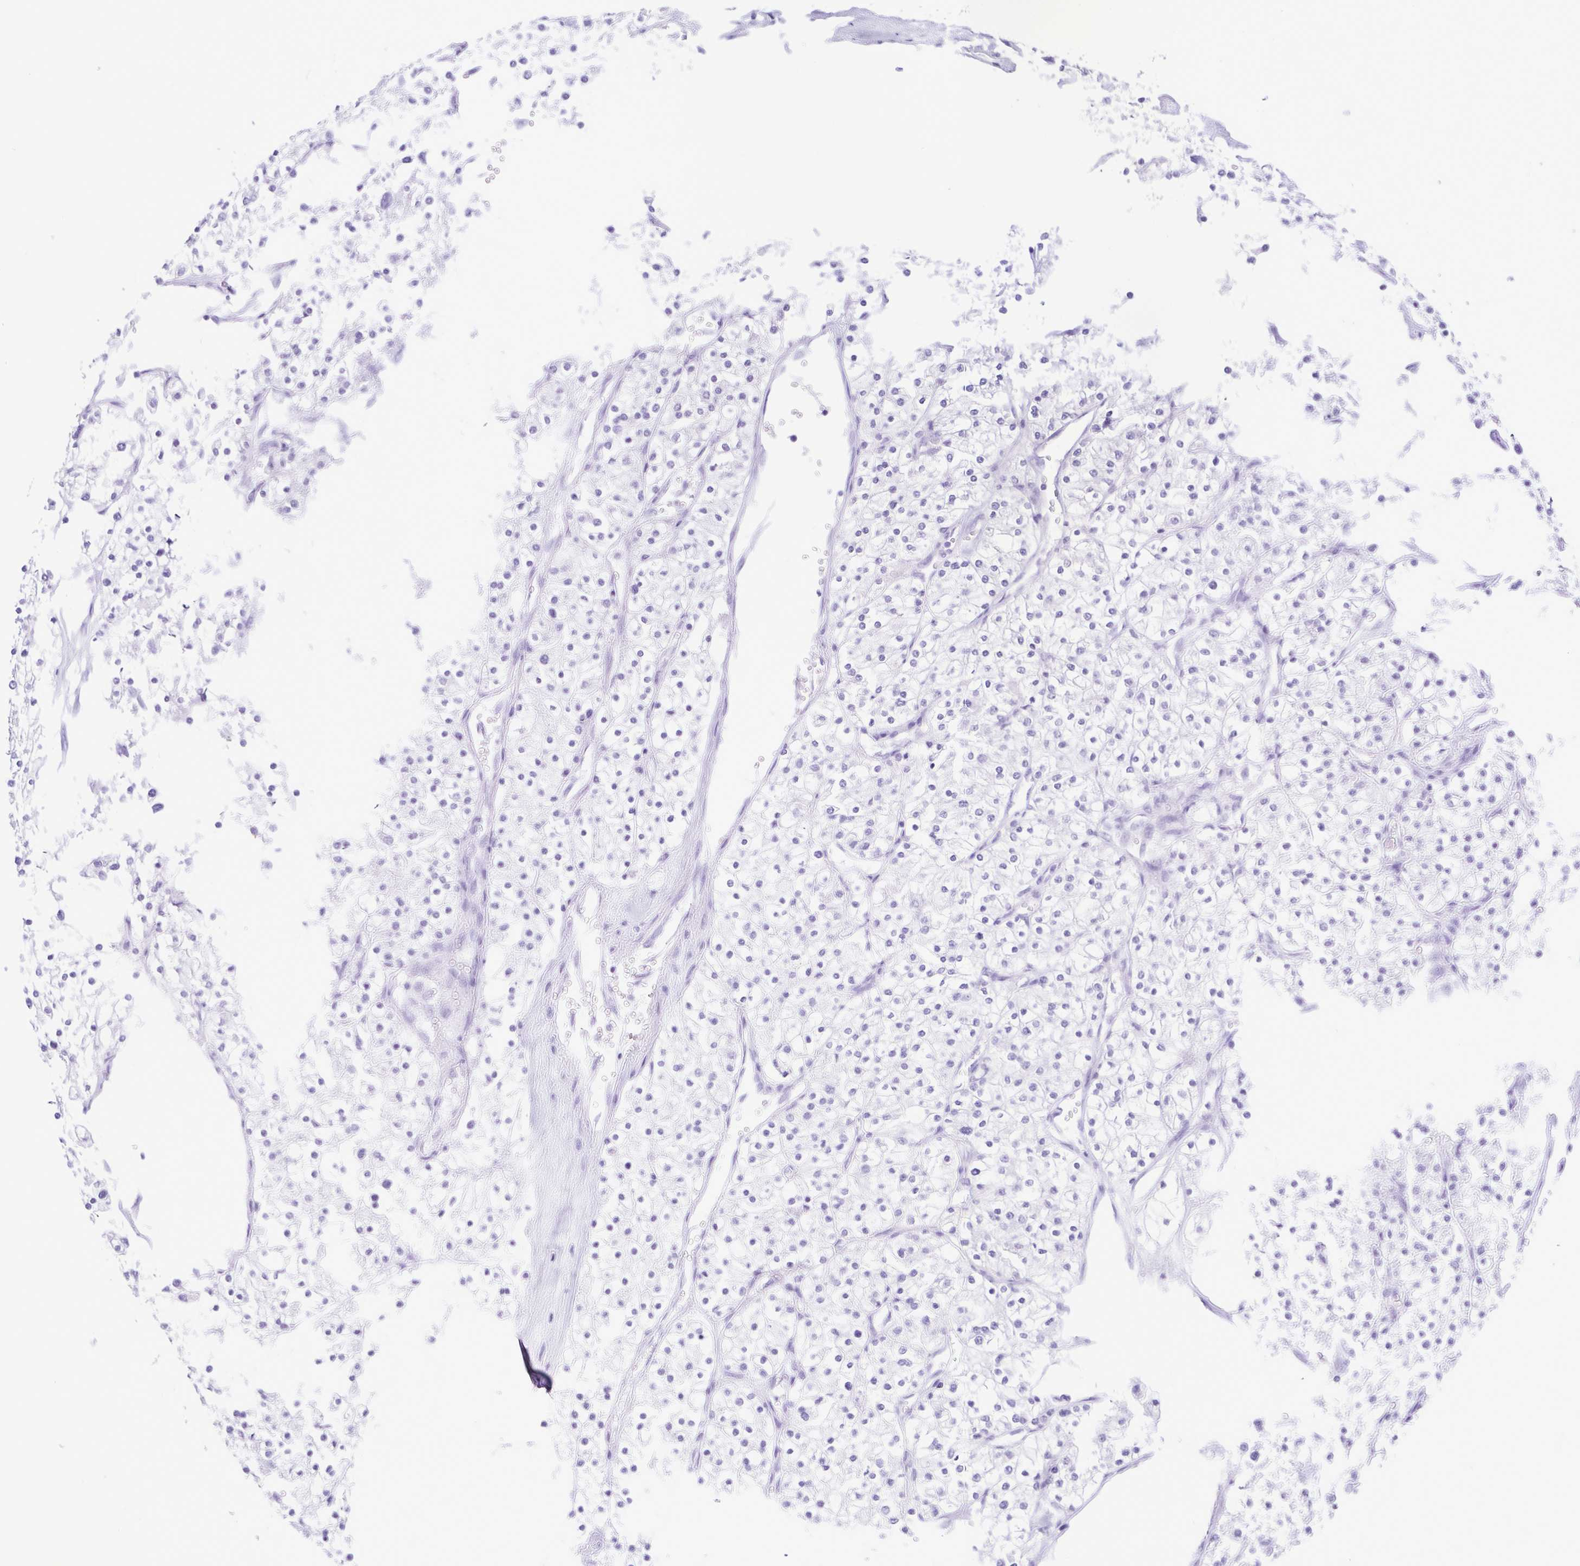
{"staining": {"intensity": "negative", "quantity": "none", "location": "none"}, "tissue": "renal cancer", "cell_type": "Tumor cells", "image_type": "cancer", "snomed": [{"axis": "morphology", "description": "Adenocarcinoma, NOS"}, {"axis": "topography", "description": "Kidney"}], "caption": "Human adenocarcinoma (renal) stained for a protein using IHC reveals no positivity in tumor cells.", "gene": "CASP14", "patient": {"sex": "male", "age": 80}}